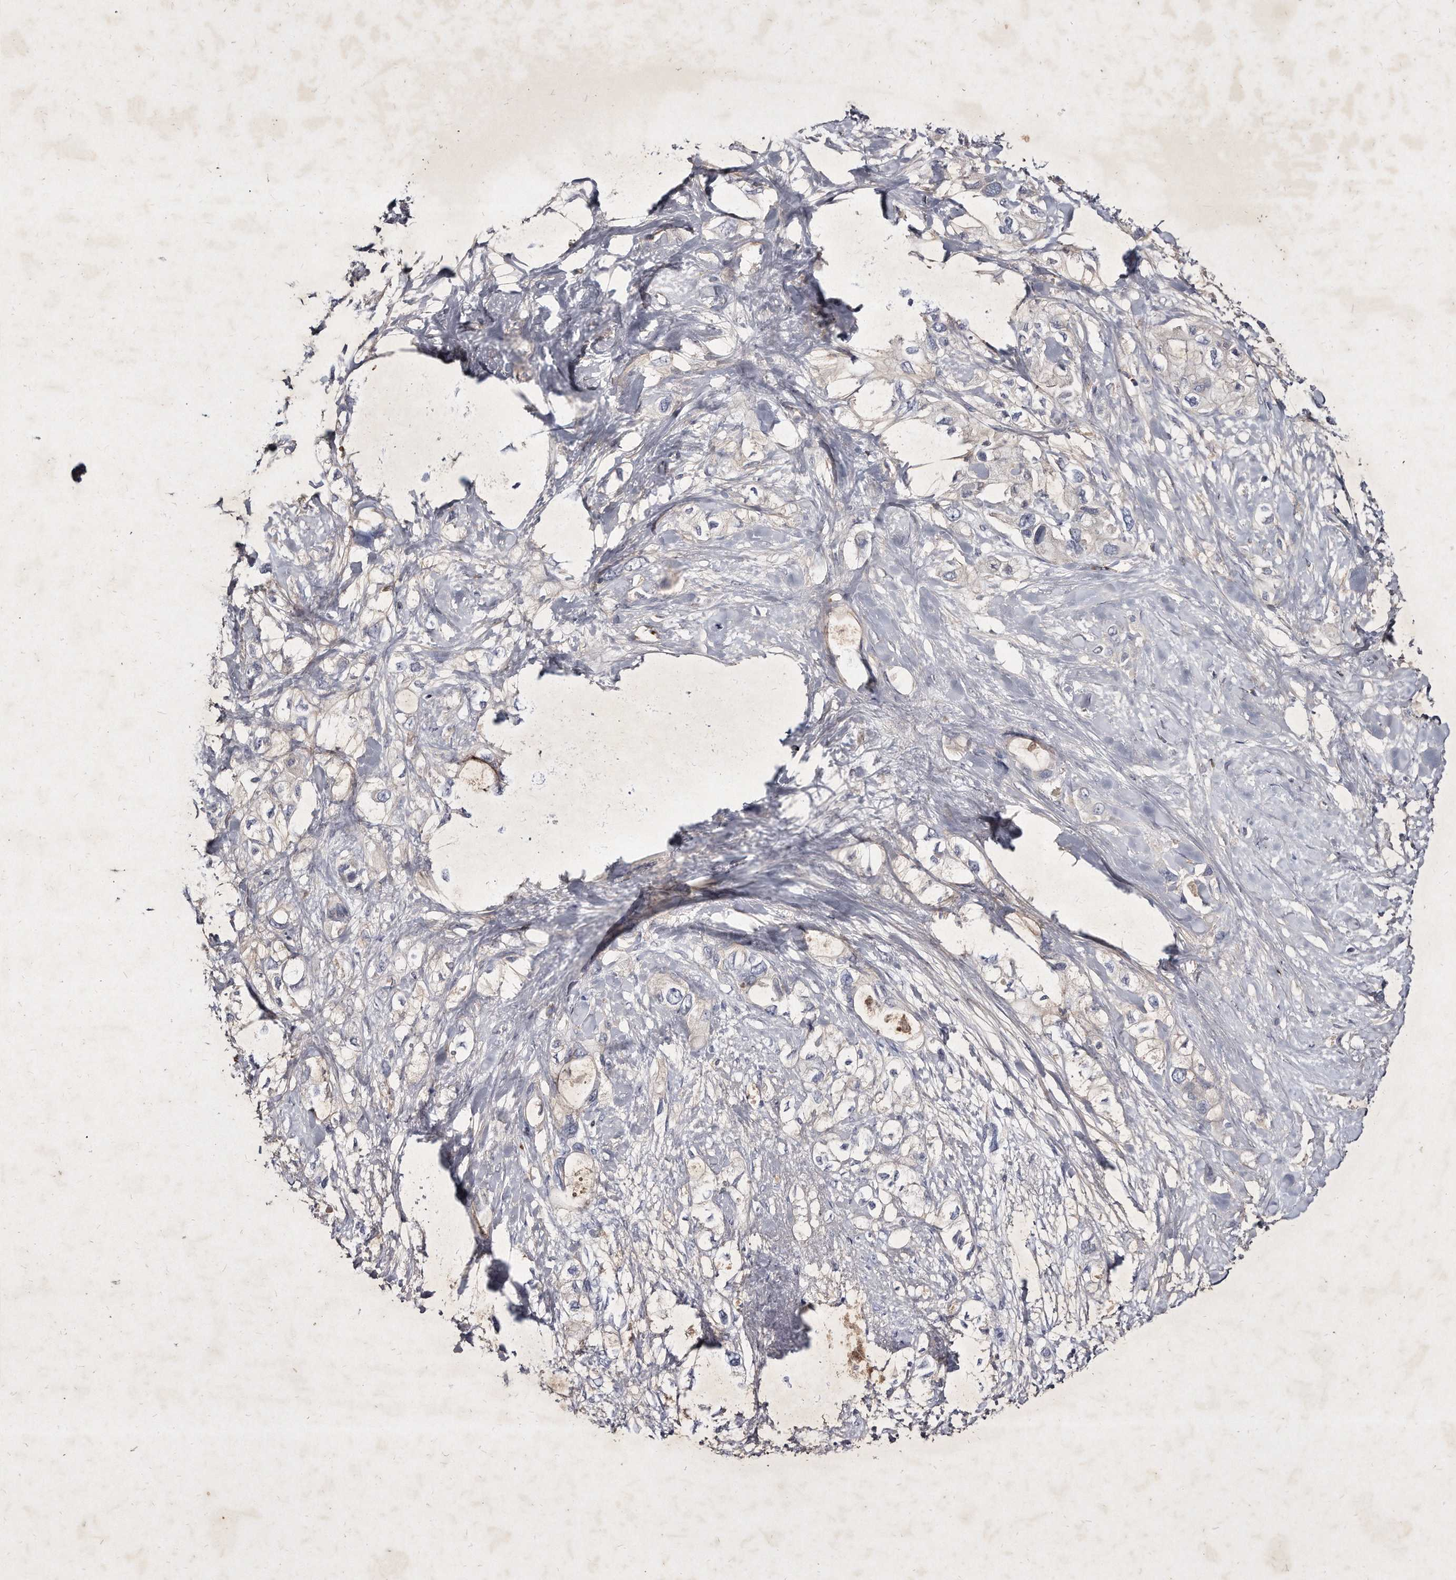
{"staining": {"intensity": "negative", "quantity": "none", "location": "none"}, "tissue": "pancreatic cancer", "cell_type": "Tumor cells", "image_type": "cancer", "snomed": [{"axis": "morphology", "description": "Adenocarcinoma, NOS"}, {"axis": "topography", "description": "Pancreas"}], "caption": "Tumor cells are negative for brown protein staining in adenocarcinoma (pancreatic).", "gene": "KLHDC3", "patient": {"sex": "female", "age": 56}}